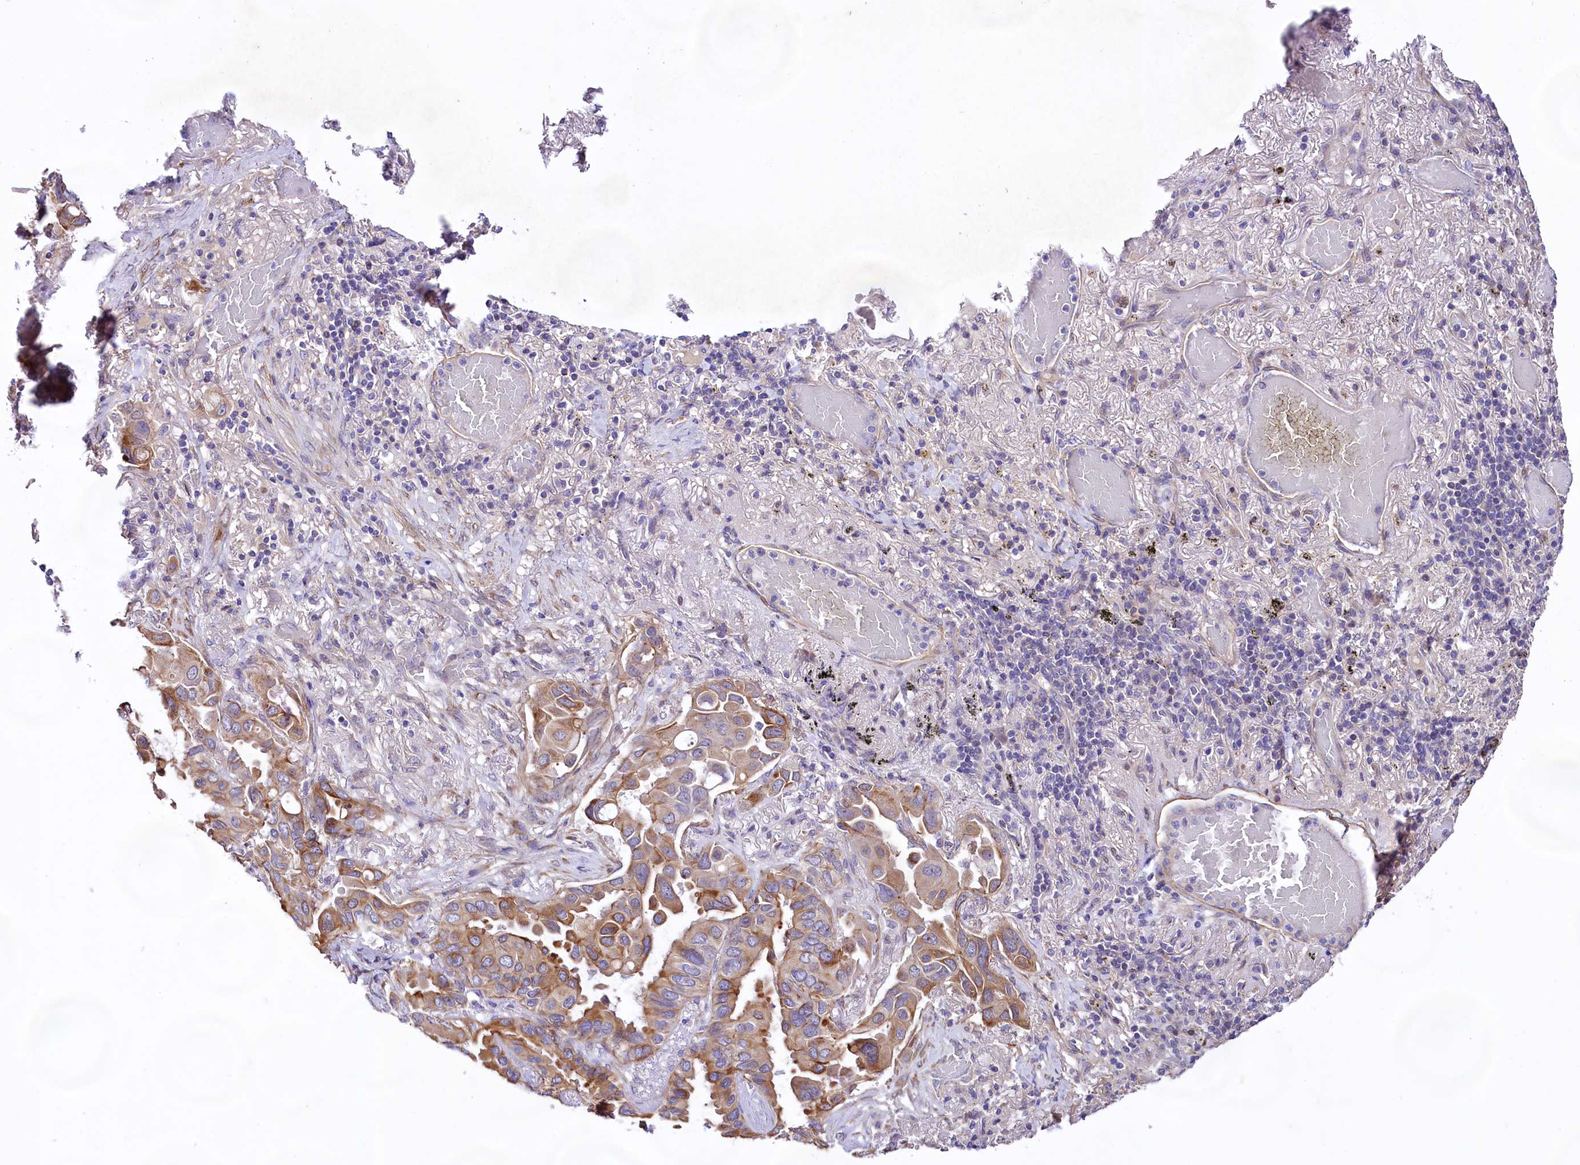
{"staining": {"intensity": "moderate", "quantity": "25%-75%", "location": "cytoplasmic/membranous"}, "tissue": "lung cancer", "cell_type": "Tumor cells", "image_type": "cancer", "snomed": [{"axis": "morphology", "description": "Adenocarcinoma, NOS"}, {"axis": "topography", "description": "Lung"}], "caption": "Lung cancer (adenocarcinoma) stained for a protein demonstrates moderate cytoplasmic/membranous positivity in tumor cells.", "gene": "VPS11", "patient": {"sex": "male", "age": 64}}